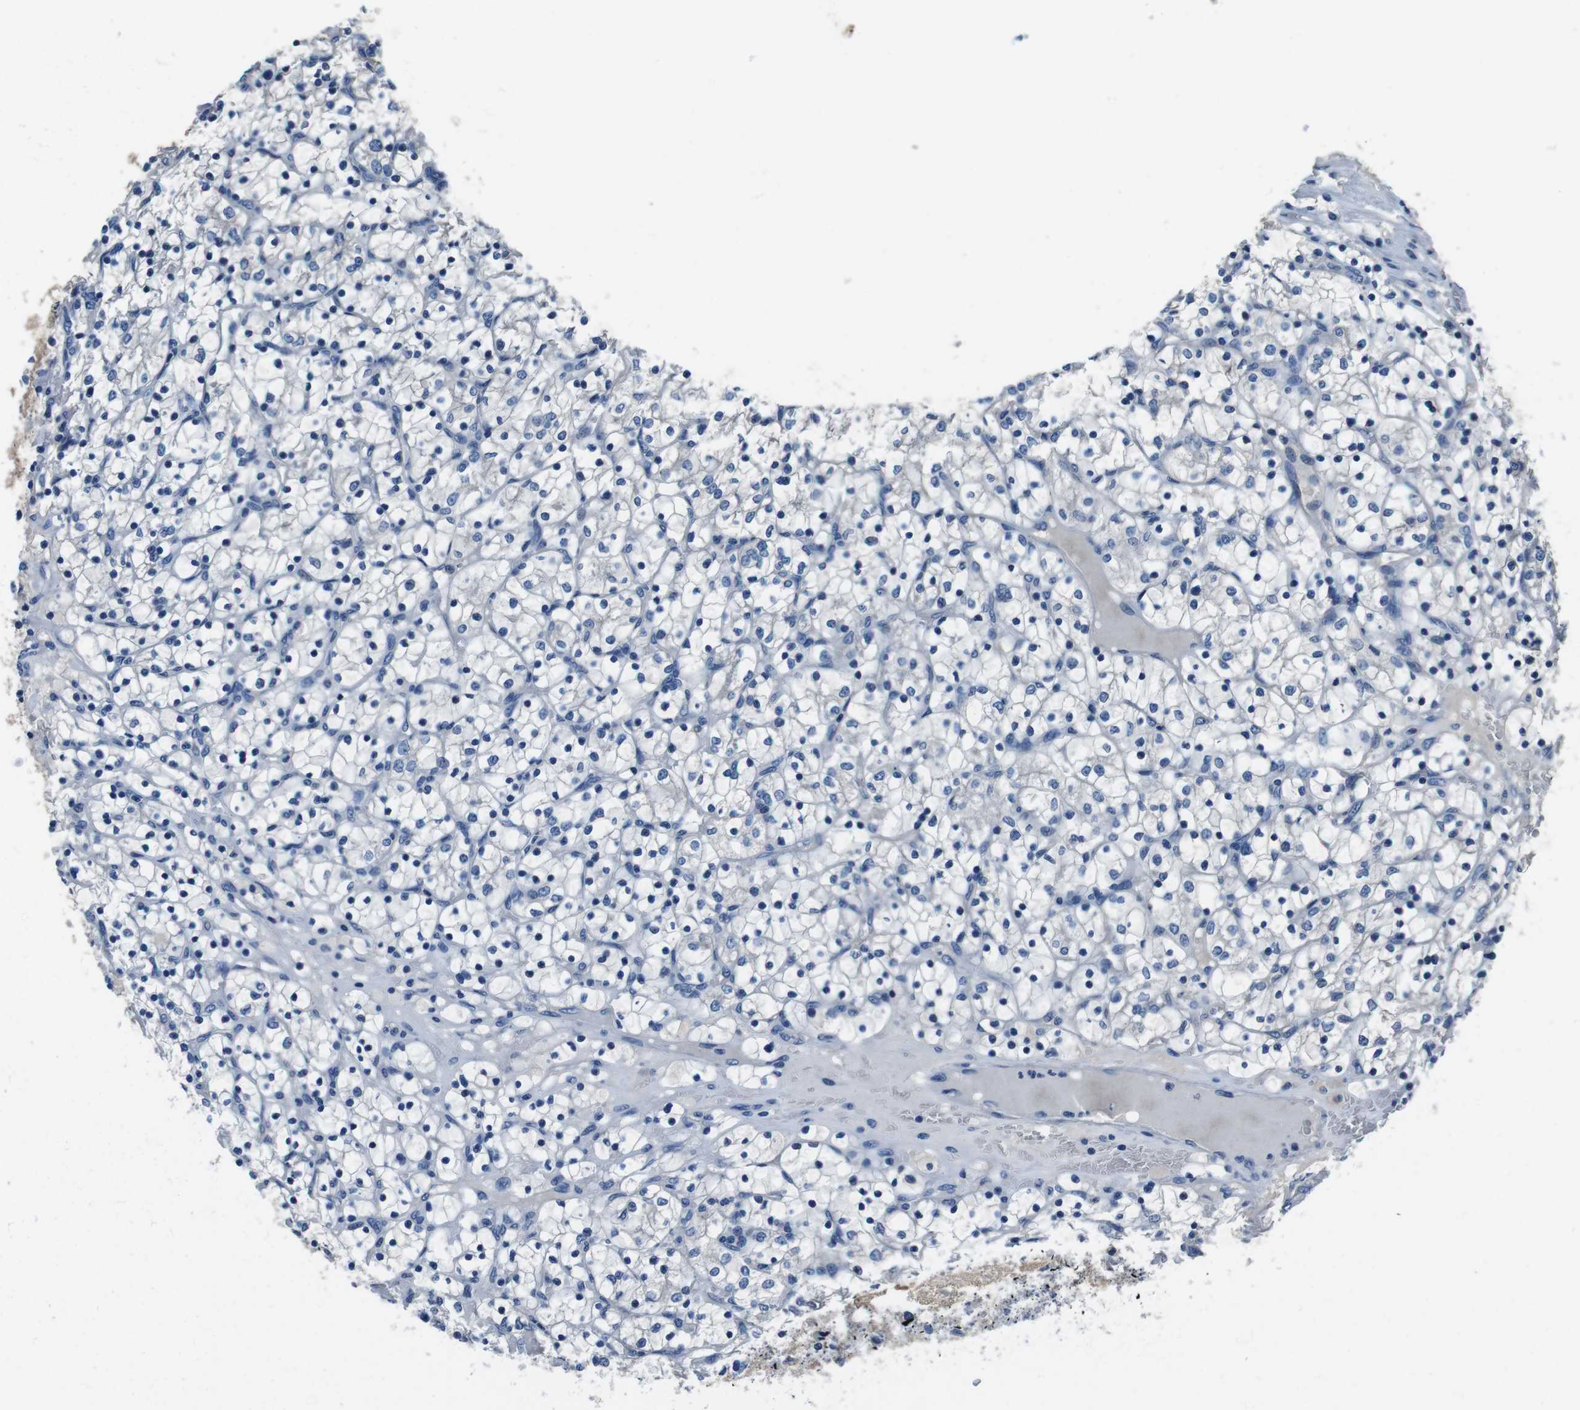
{"staining": {"intensity": "negative", "quantity": "none", "location": "none"}, "tissue": "renal cancer", "cell_type": "Tumor cells", "image_type": "cancer", "snomed": [{"axis": "morphology", "description": "Adenocarcinoma, NOS"}, {"axis": "topography", "description": "Kidney"}], "caption": "IHC histopathology image of neoplastic tissue: human renal cancer (adenocarcinoma) stained with DAB (3,3'-diaminobenzidine) exhibits no significant protein positivity in tumor cells.", "gene": "CASQ1", "patient": {"sex": "female", "age": 69}}